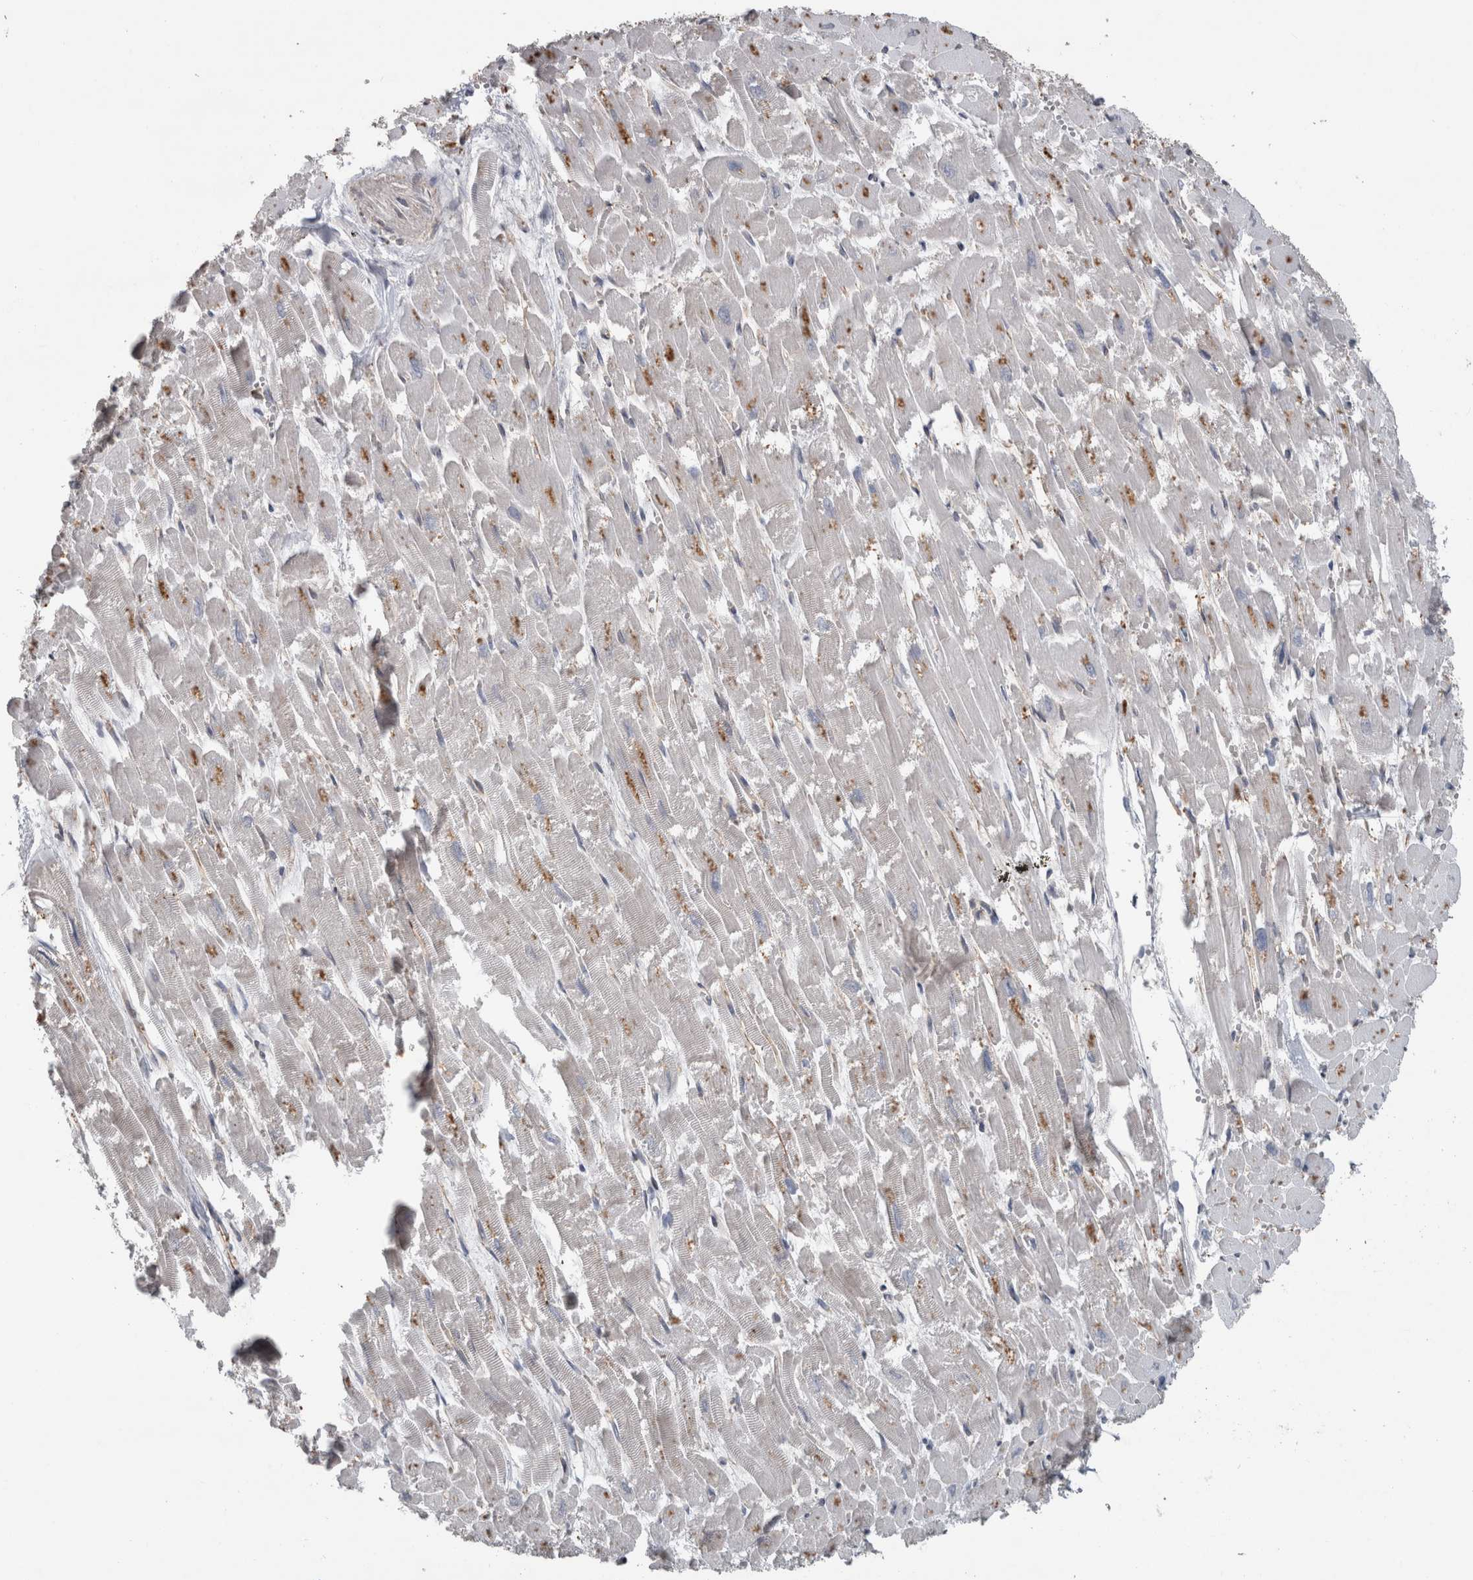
{"staining": {"intensity": "negative", "quantity": "none", "location": "none"}, "tissue": "heart muscle", "cell_type": "Cardiomyocytes", "image_type": "normal", "snomed": [{"axis": "morphology", "description": "Normal tissue, NOS"}, {"axis": "topography", "description": "Heart"}], "caption": "Immunohistochemical staining of benign heart muscle displays no significant positivity in cardiomyocytes. Nuclei are stained in blue.", "gene": "POLD2", "patient": {"sex": "male", "age": 54}}